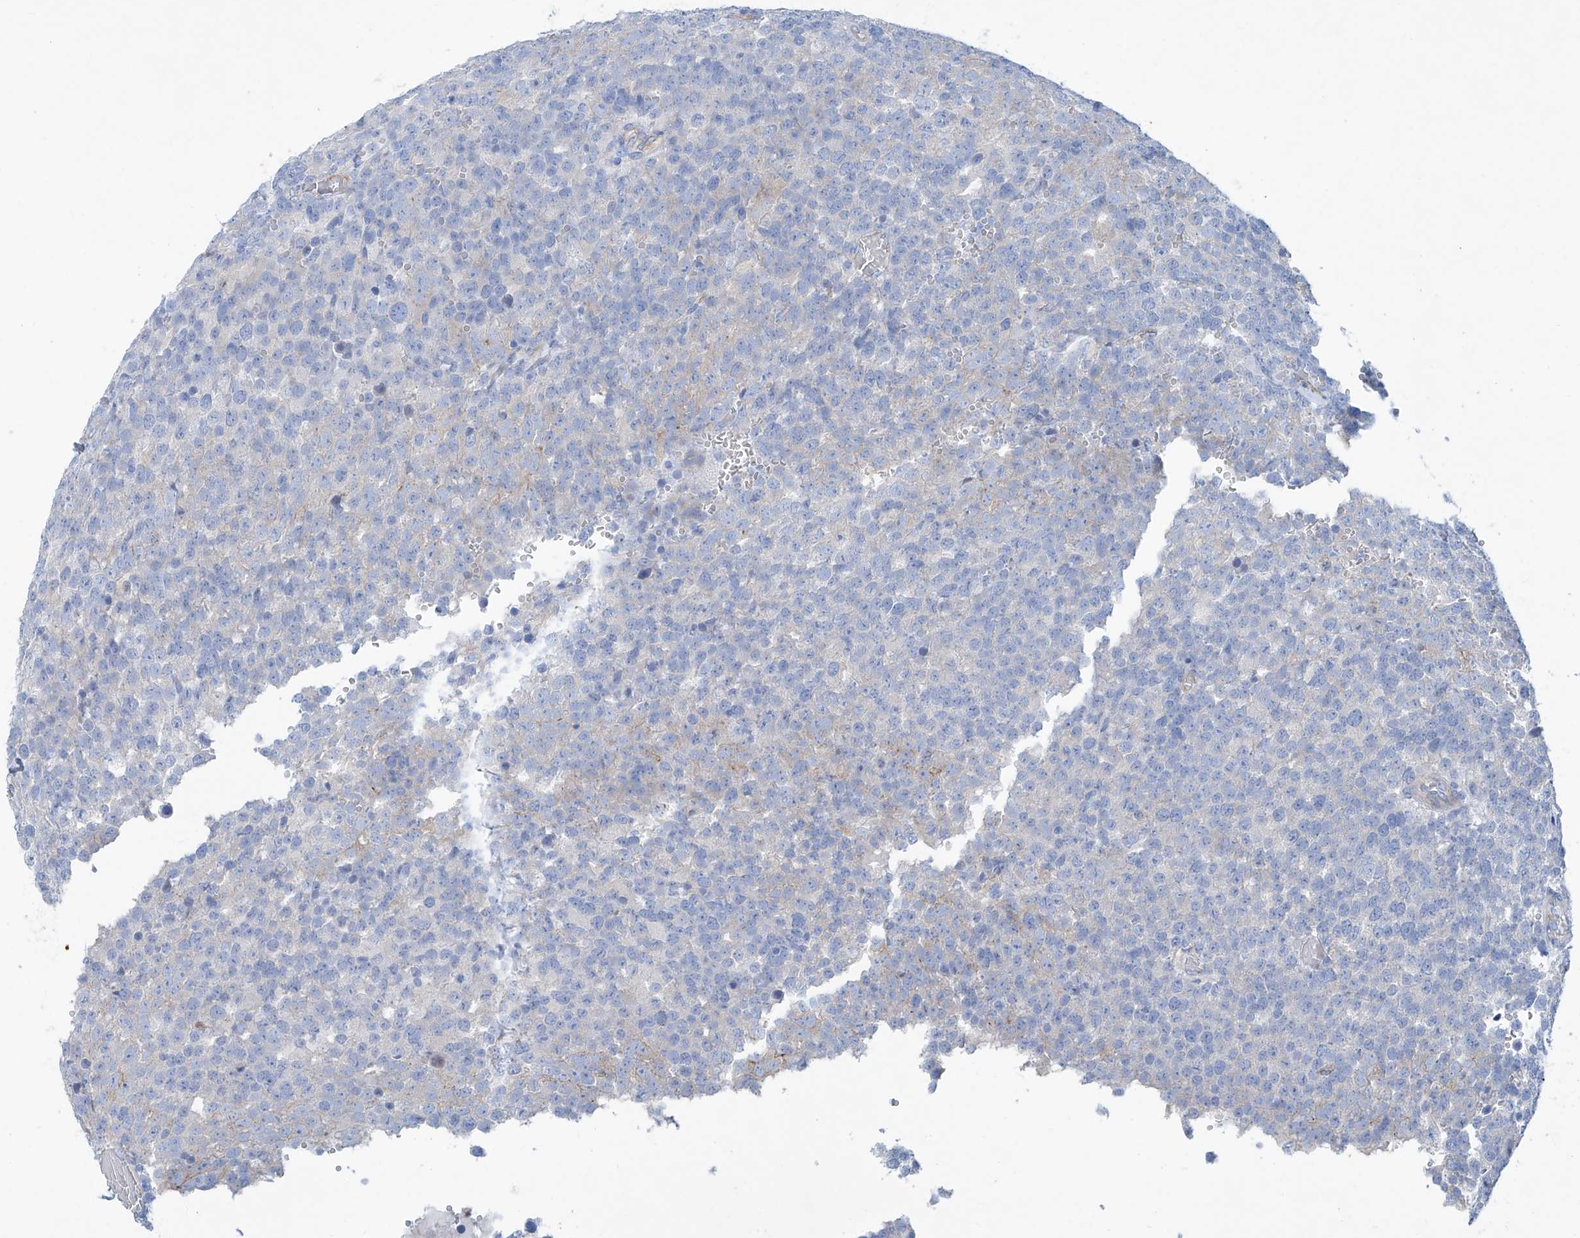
{"staining": {"intensity": "negative", "quantity": "none", "location": "none"}, "tissue": "testis cancer", "cell_type": "Tumor cells", "image_type": "cancer", "snomed": [{"axis": "morphology", "description": "Seminoma, NOS"}, {"axis": "topography", "description": "Testis"}], "caption": "An image of testis seminoma stained for a protein exhibits no brown staining in tumor cells.", "gene": "MAGI1", "patient": {"sex": "male", "age": 71}}